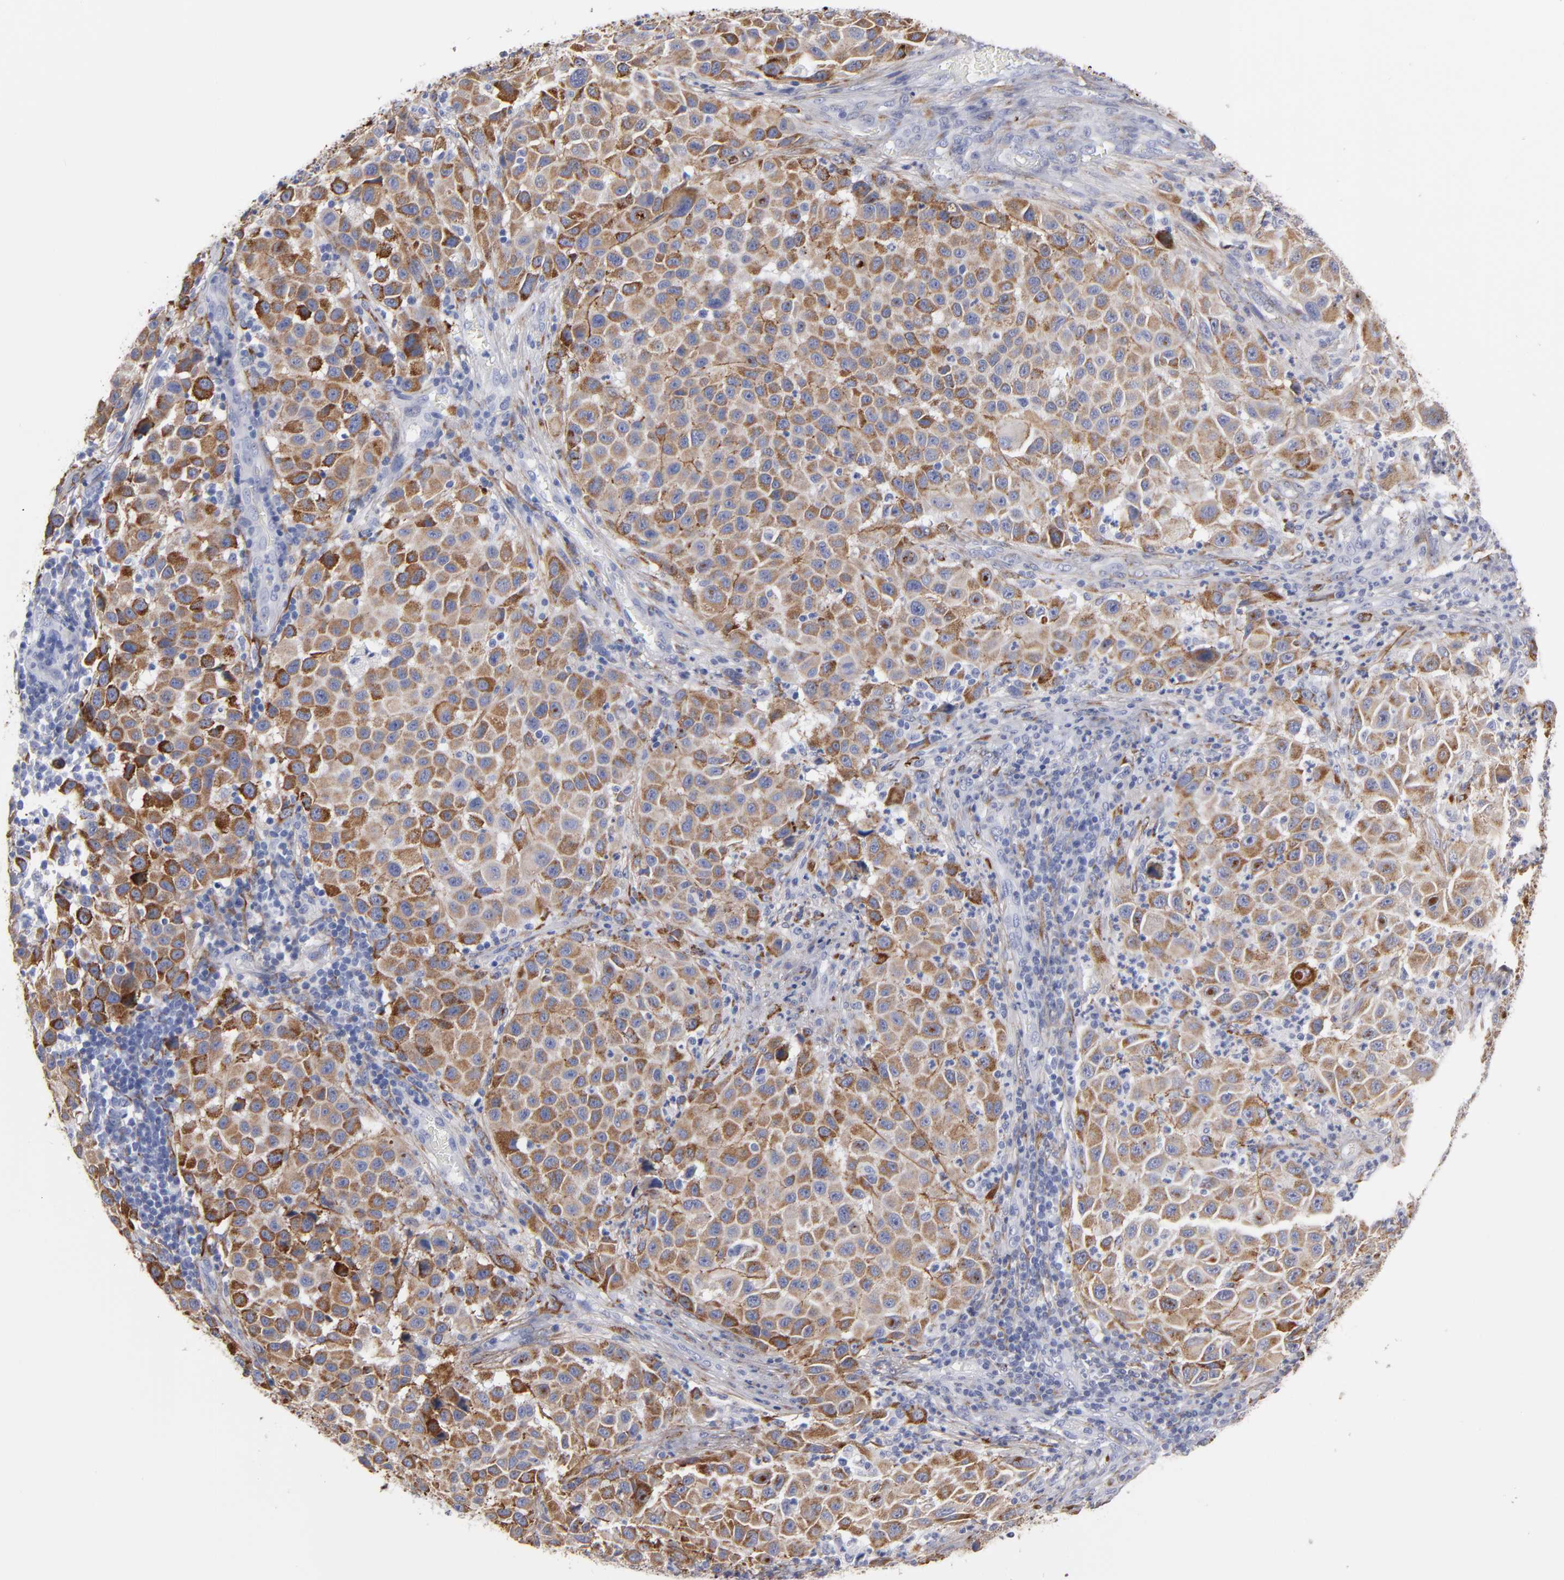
{"staining": {"intensity": "moderate", "quantity": ">75%", "location": "cytoplasmic/membranous"}, "tissue": "melanoma", "cell_type": "Tumor cells", "image_type": "cancer", "snomed": [{"axis": "morphology", "description": "Malignant melanoma, Metastatic site"}, {"axis": "topography", "description": "Lymph node"}], "caption": "A medium amount of moderate cytoplasmic/membranous staining is present in approximately >75% of tumor cells in melanoma tissue.", "gene": "EMILIN1", "patient": {"sex": "male", "age": 61}}